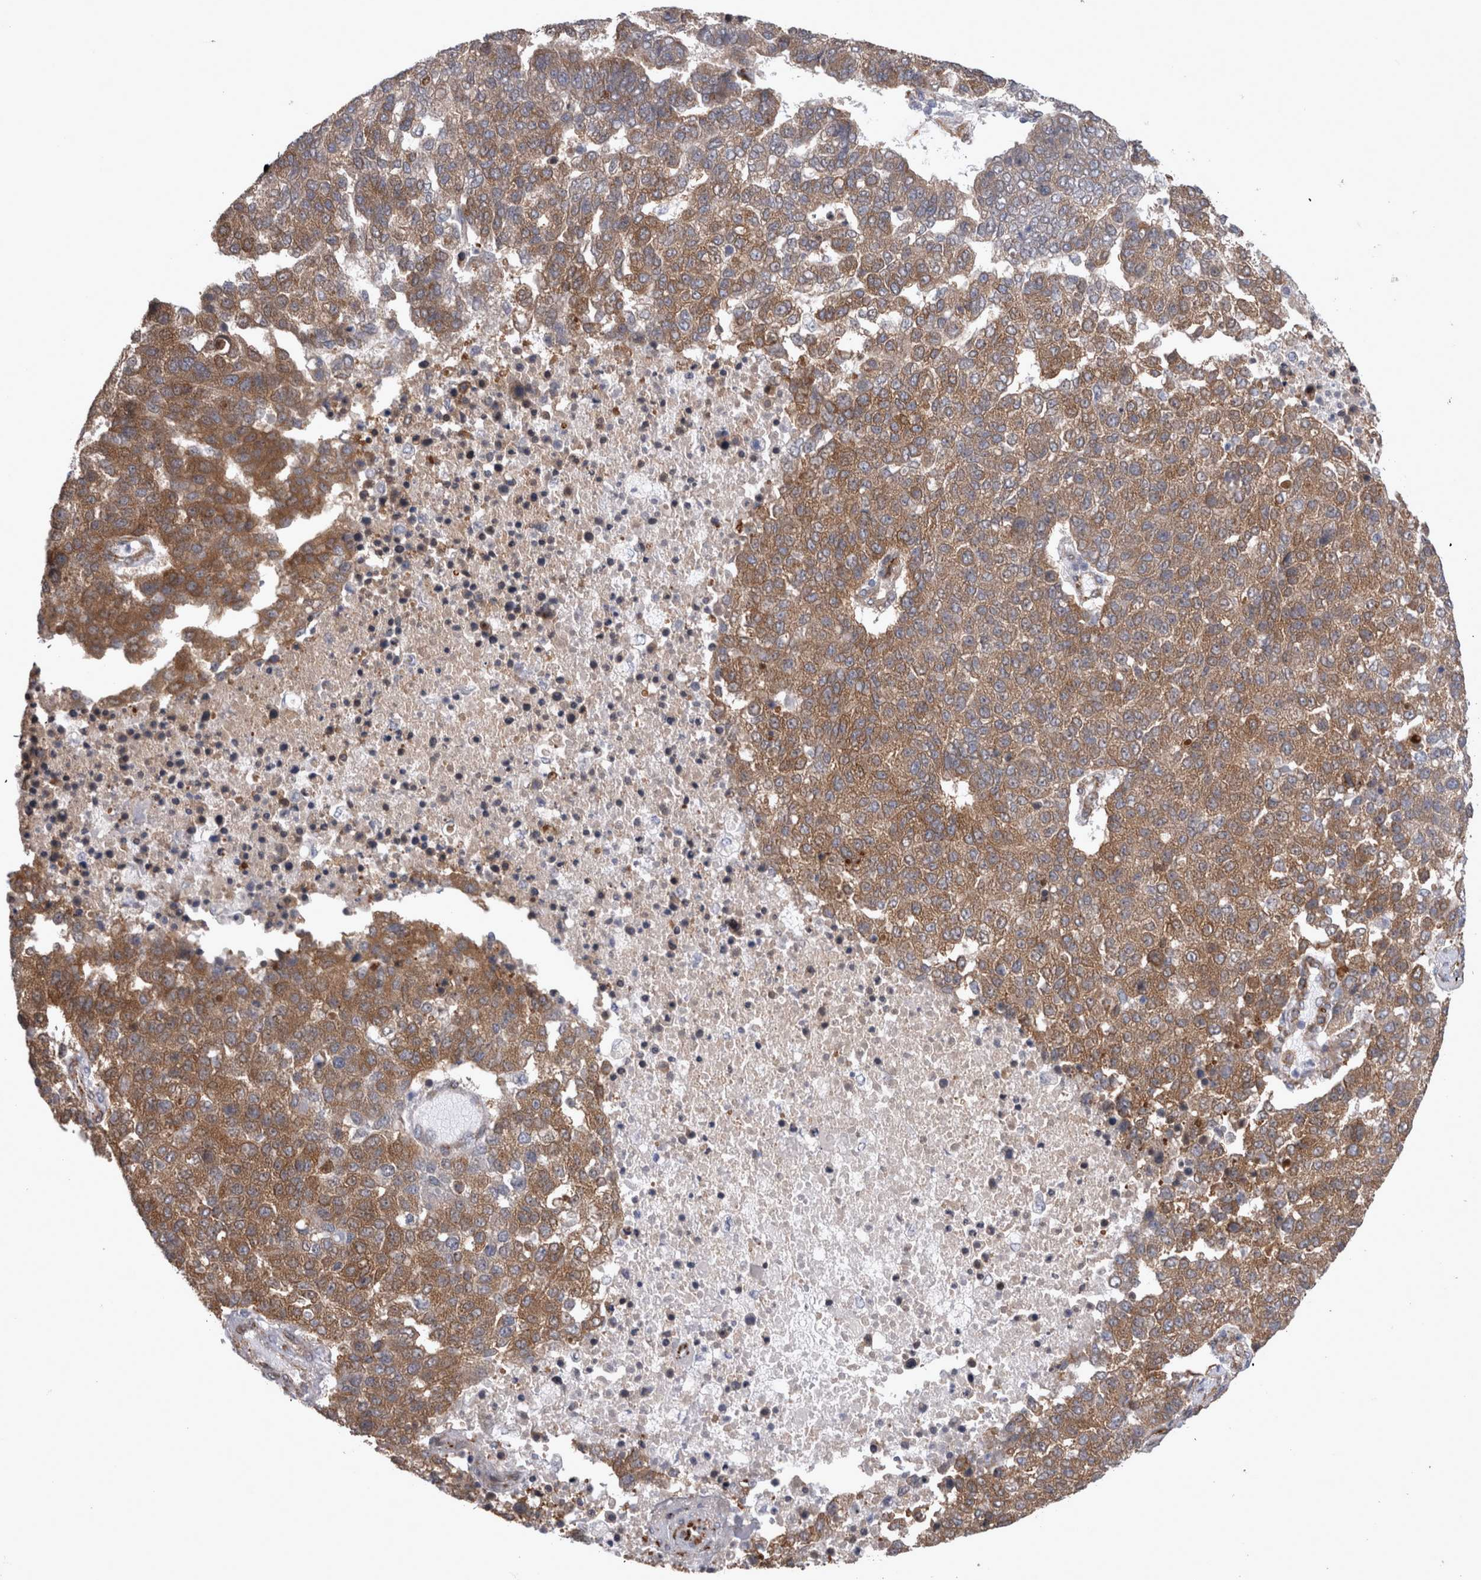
{"staining": {"intensity": "moderate", "quantity": ">75%", "location": "cytoplasmic/membranous"}, "tissue": "pancreatic cancer", "cell_type": "Tumor cells", "image_type": "cancer", "snomed": [{"axis": "morphology", "description": "Adenocarcinoma, NOS"}, {"axis": "topography", "description": "Pancreas"}], "caption": "A brown stain labels moderate cytoplasmic/membranous expression of a protein in human pancreatic cancer tumor cells. The staining is performed using DAB brown chromogen to label protein expression. The nuclei are counter-stained blue using hematoxylin.", "gene": "DDX6", "patient": {"sex": "female", "age": 61}}